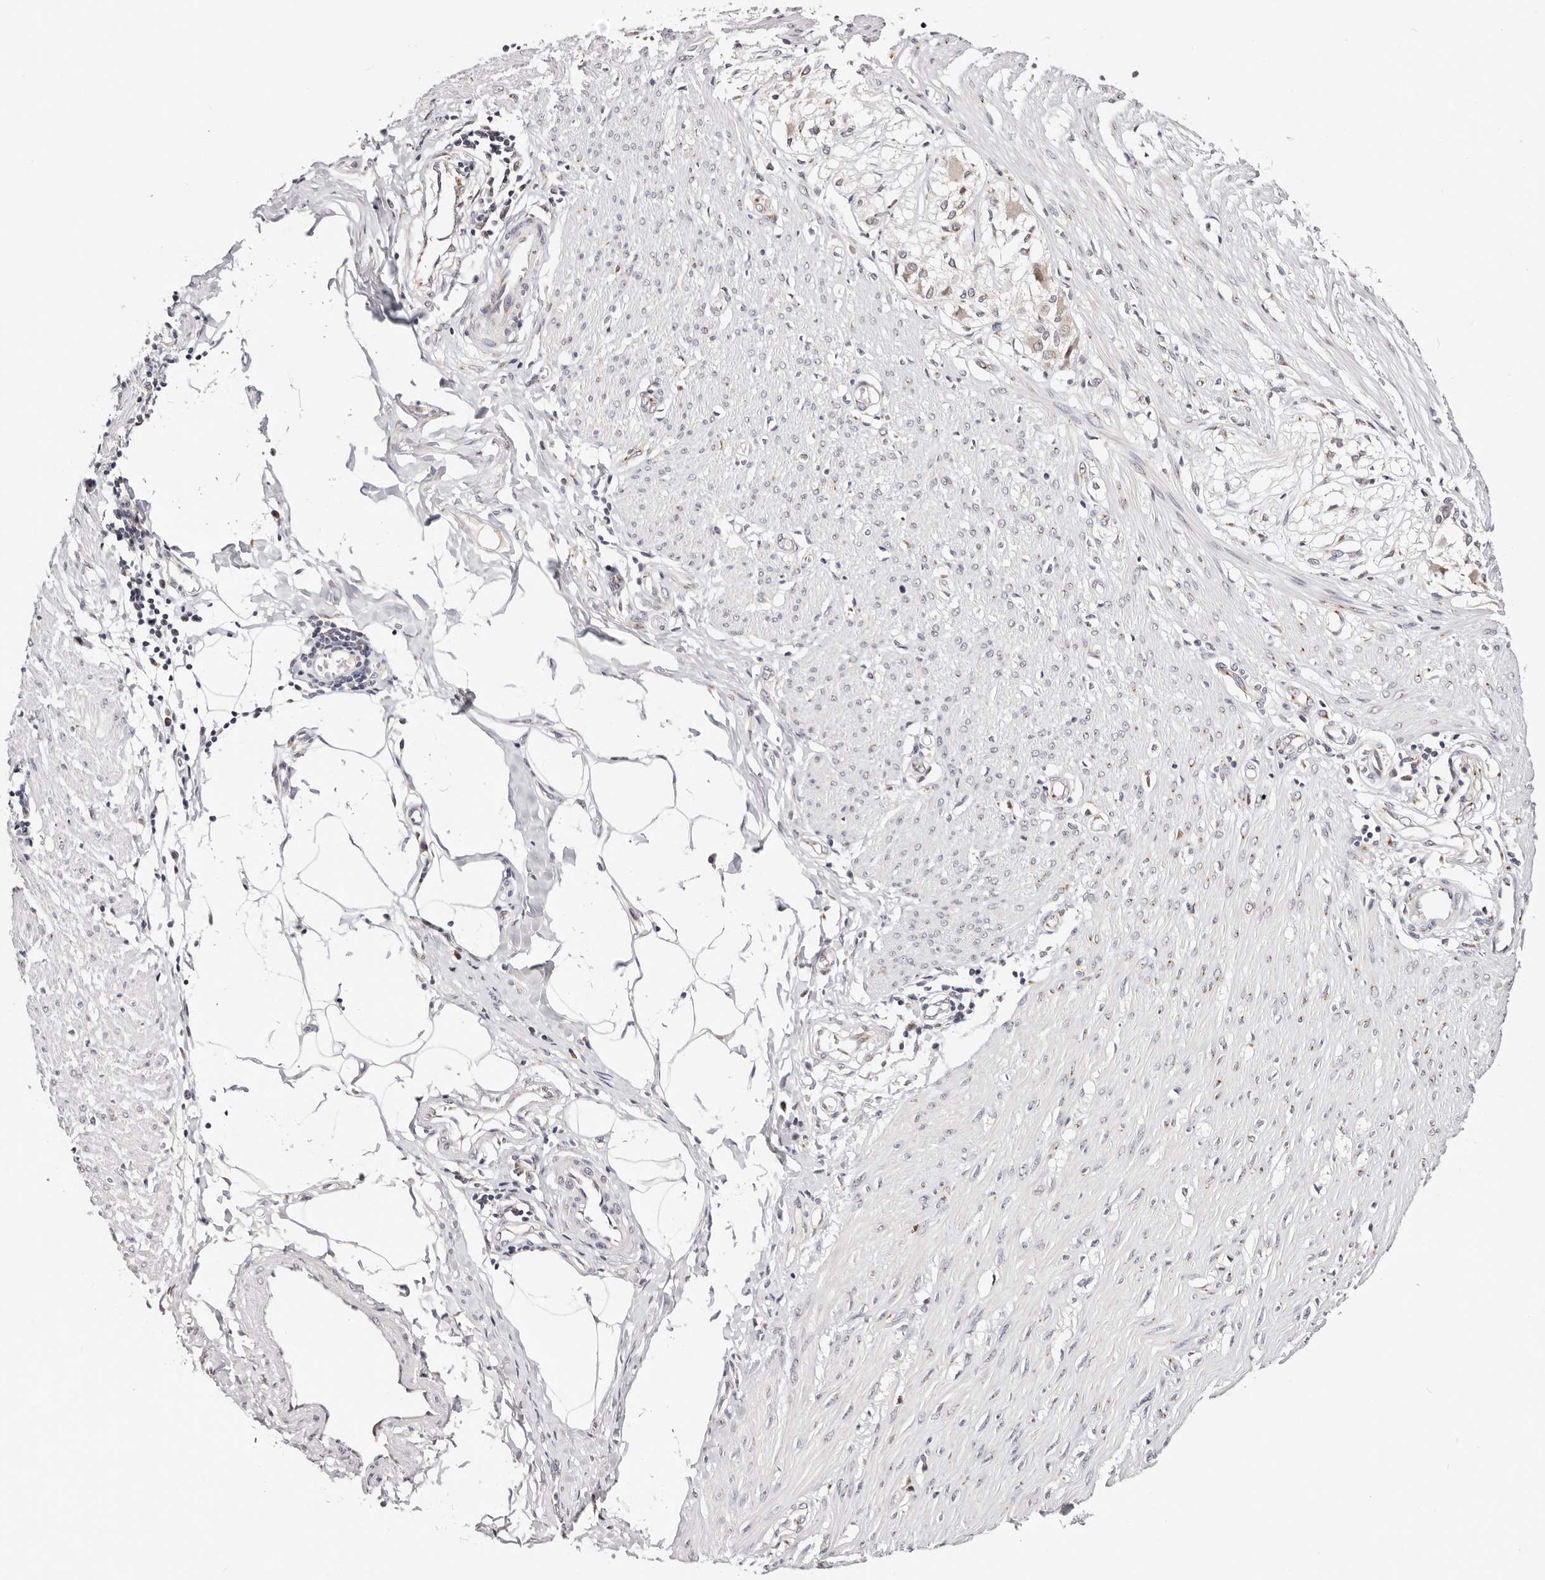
{"staining": {"intensity": "weak", "quantity": "25%-75%", "location": "cytoplasmic/membranous"}, "tissue": "smooth muscle", "cell_type": "Smooth muscle cells", "image_type": "normal", "snomed": [{"axis": "morphology", "description": "Normal tissue, NOS"}, {"axis": "morphology", "description": "Adenocarcinoma, NOS"}, {"axis": "topography", "description": "Colon"}, {"axis": "topography", "description": "Peripheral nerve tissue"}], "caption": "Immunohistochemistry (IHC) of normal smooth muscle shows low levels of weak cytoplasmic/membranous positivity in about 25%-75% of smooth muscle cells. Using DAB (brown) and hematoxylin (blue) stains, captured at high magnification using brightfield microscopy.", "gene": "VIPAS39", "patient": {"sex": "male", "age": 14}}